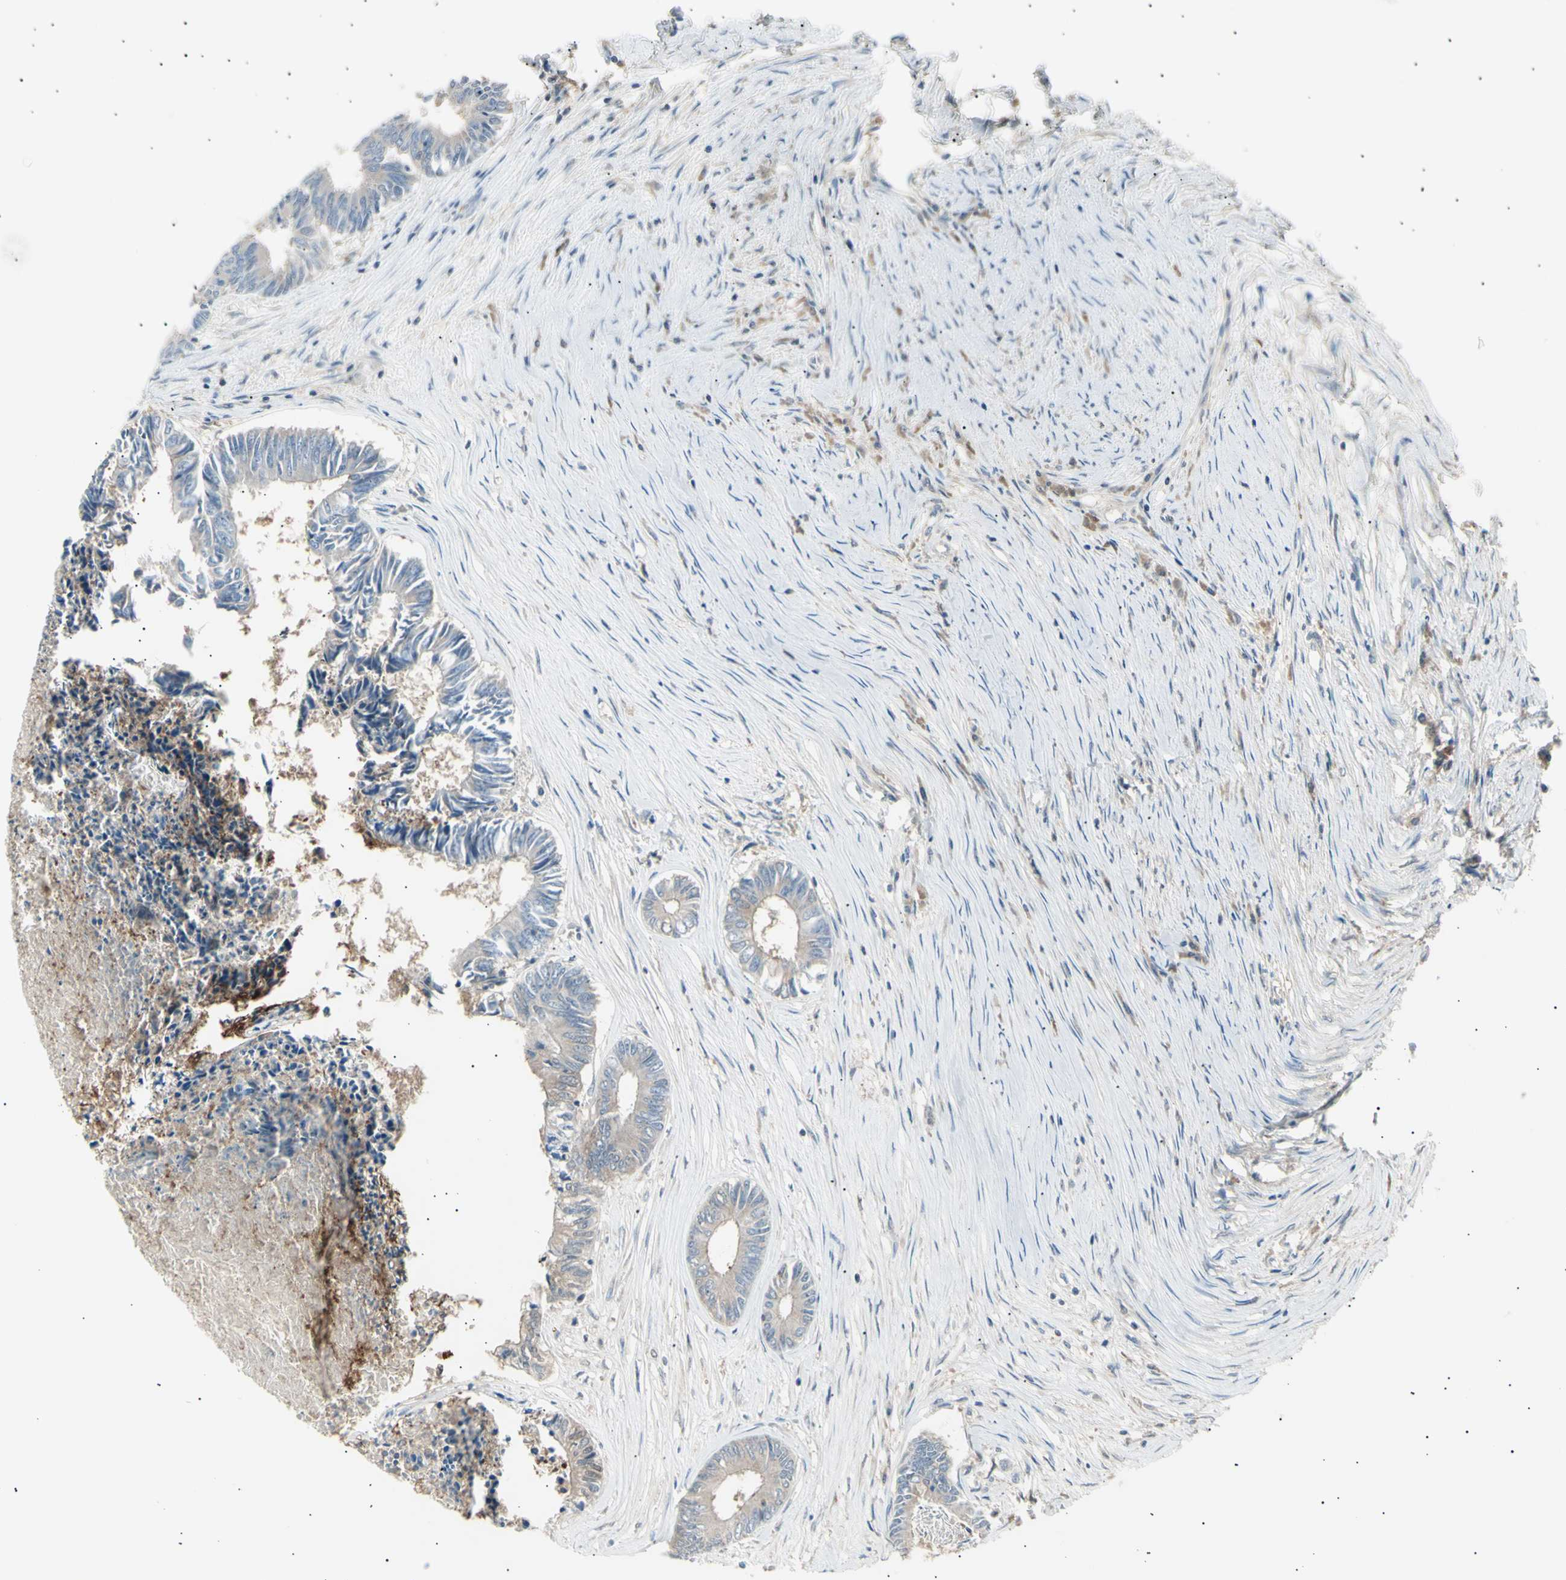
{"staining": {"intensity": "weak", "quantity": ">75%", "location": "cytoplasmic/membranous"}, "tissue": "colorectal cancer", "cell_type": "Tumor cells", "image_type": "cancer", "snomed": [{"axis": "morphology", "description": "Adenocarcinoma, NOS"}, {"axis": "topography", "description": "Rectum"}], "caption": "A photomicrograph of human colorectal adenocarcinoma stained for a protein shows weak cytoplasmic/membranous brown staining in tumor cells. The protein of interest is shown in brown color, while the nuclei are stained blue.", "gene": "LHPP", "patient": {"sex": "male", "age": 63}}